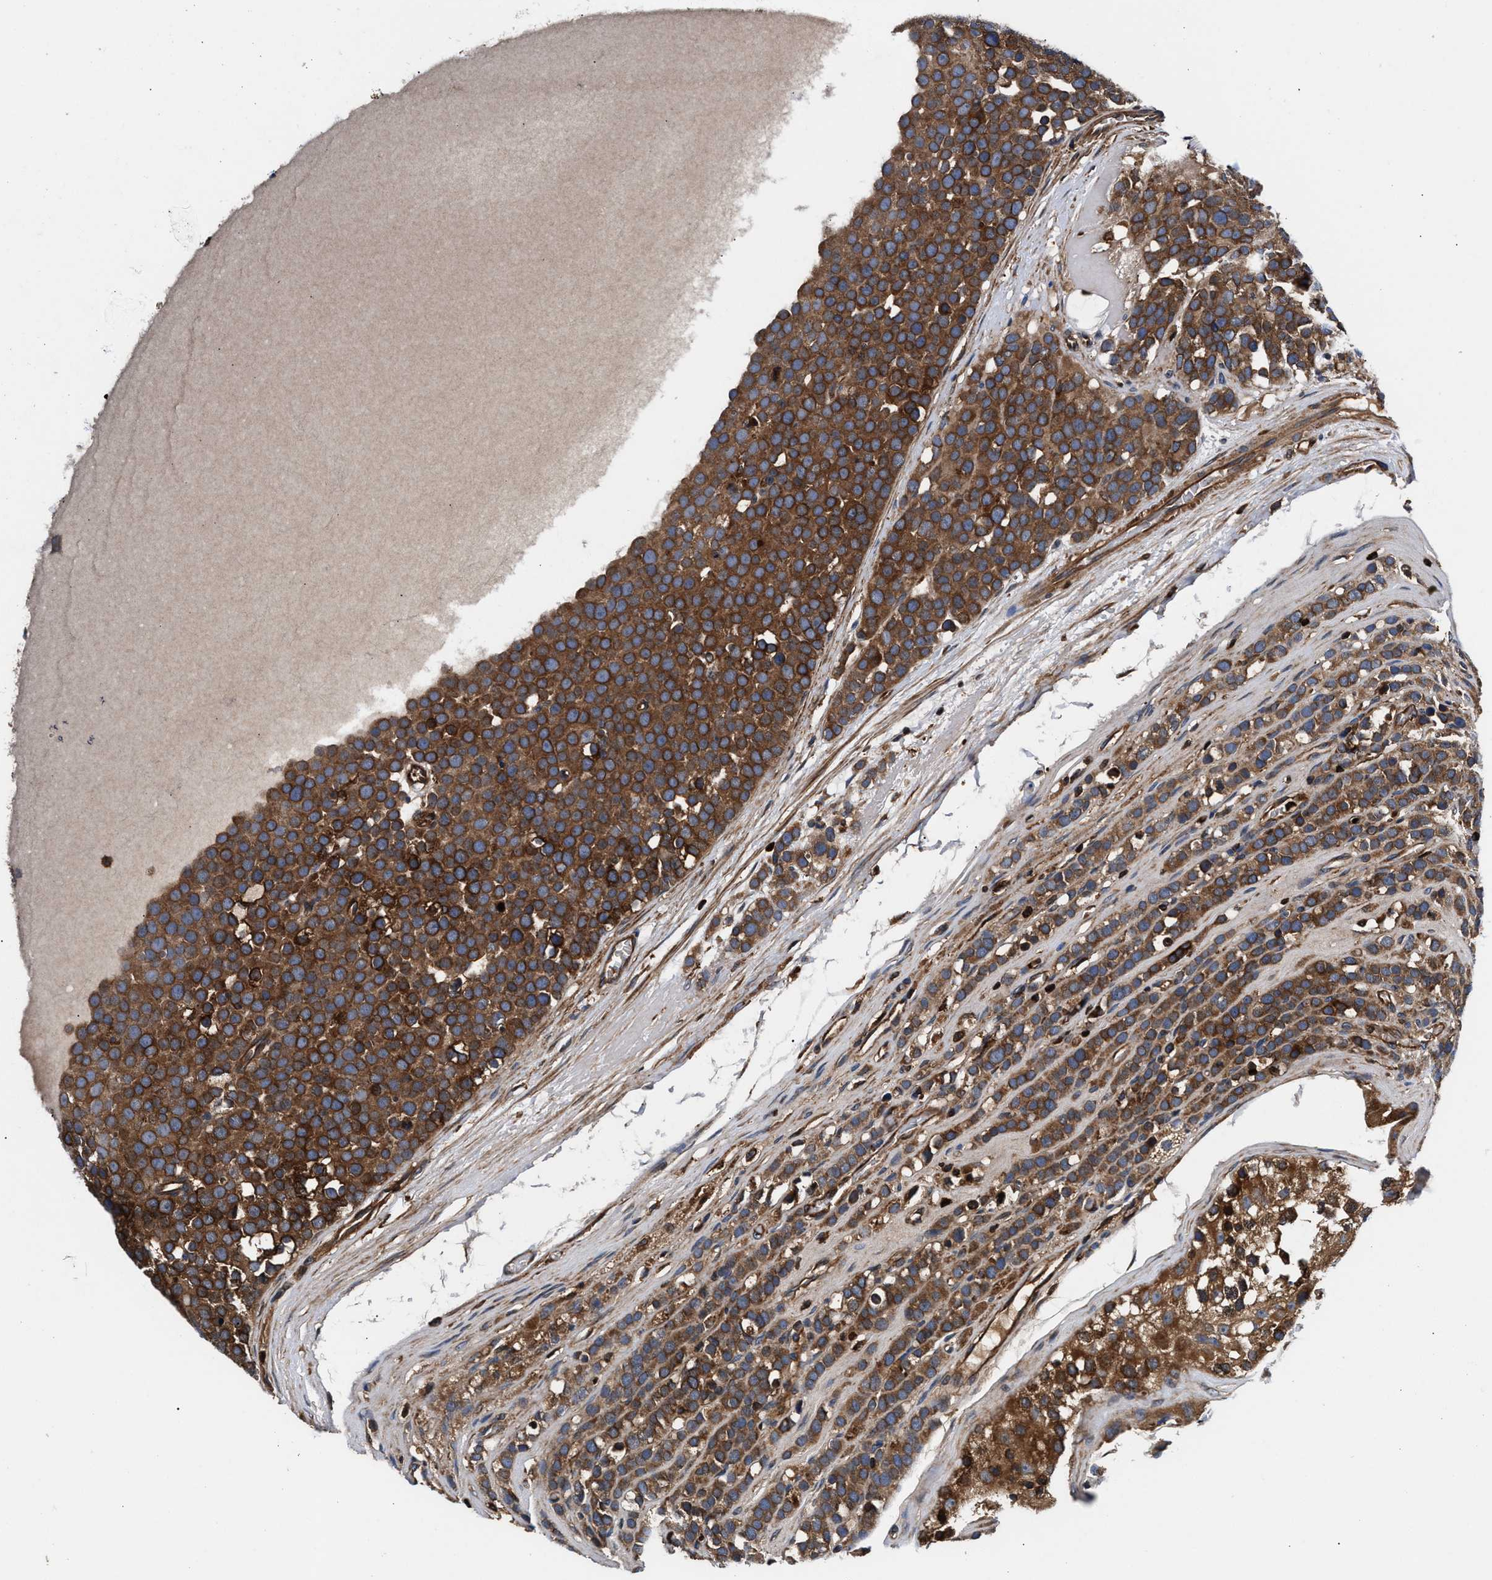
{"staining": {"intensity": "strong", "quantity": ">75%", "location": "cytoplasmic/membranous"}, "tissue": "testis cancer", "cell_type": "Tumor cells", "image_type": "cancer", "snomed": [{"axis": "morphology", "description": "Seminoma, NOS"}, {"axis": "topography", "description": "Testis"}], "caption": "IHC image of neoplastic tissue: testis seminoma stained using immunohistochemistry (IHC) exhibits high levels of strong protein expression localized specifically in the cytoplasmic/membranous of tumor cells, appearing as a cytoplasmic/membranous brown color.", "gene": "KYAT1", "patient": {"sex": "male", "age": 71}}